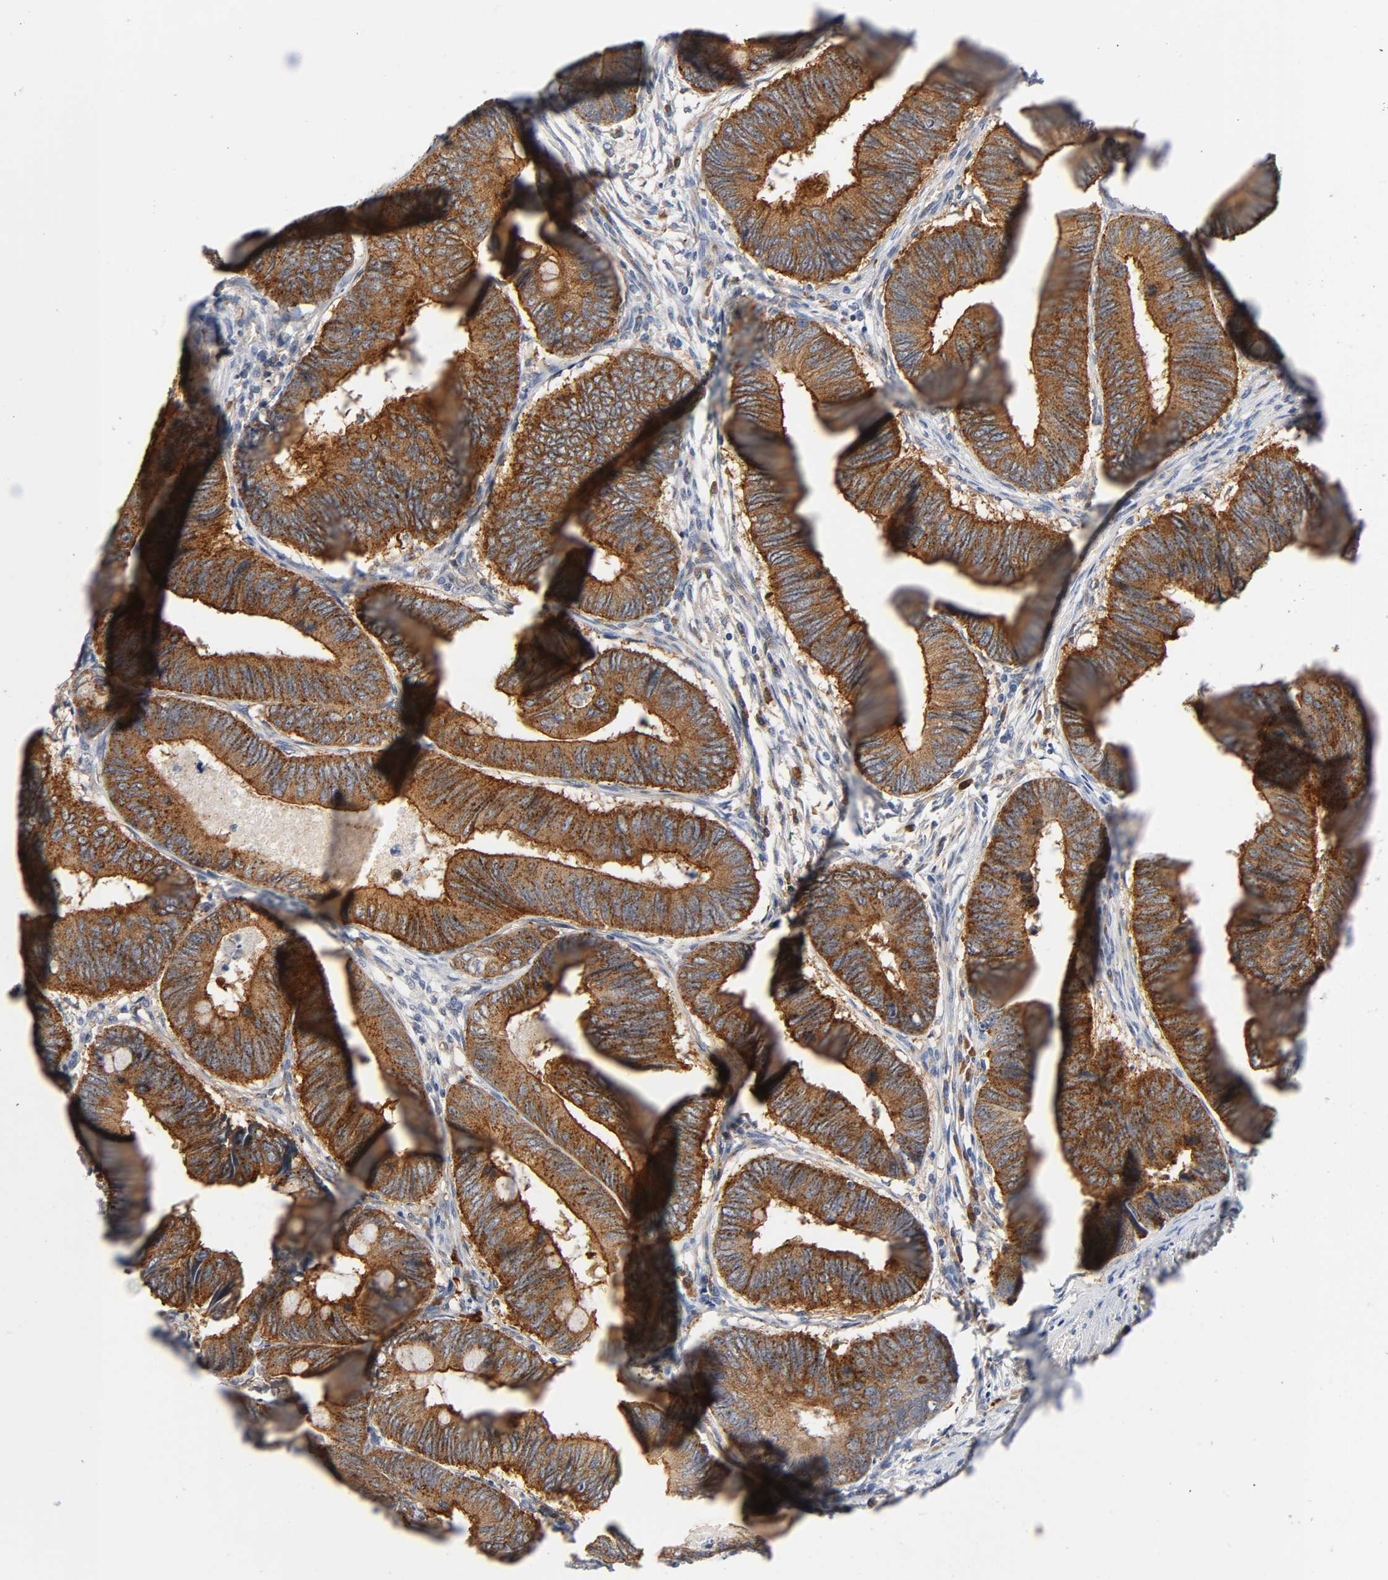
{"staining": {"intensity": "strong", "quantity": ">75%", "location": "cytoplasmic/membranous"}, "tissue": "colorectal cancer", "cell_type": "Tumor cells", "image_type": "cancer", "snomed": [{"axis": "morphology", "description": "Normal tissue, NOS"}, {"axis": "morphology", "description": "Adenocarcinoma, NOS"}, {"axis": "topography", "description": "Rectum"}, {"axis": "topography", "description": "Peripheral nerve tissue"}], "caption": "Protein expression analysis of adenocarcinoma (colorectal) displays strong cytoplasmic/membranous positivity in approximately >75% of tumor cells.", "gene": "CD2AP", "patient": {"sex": "male", "age": 92}}